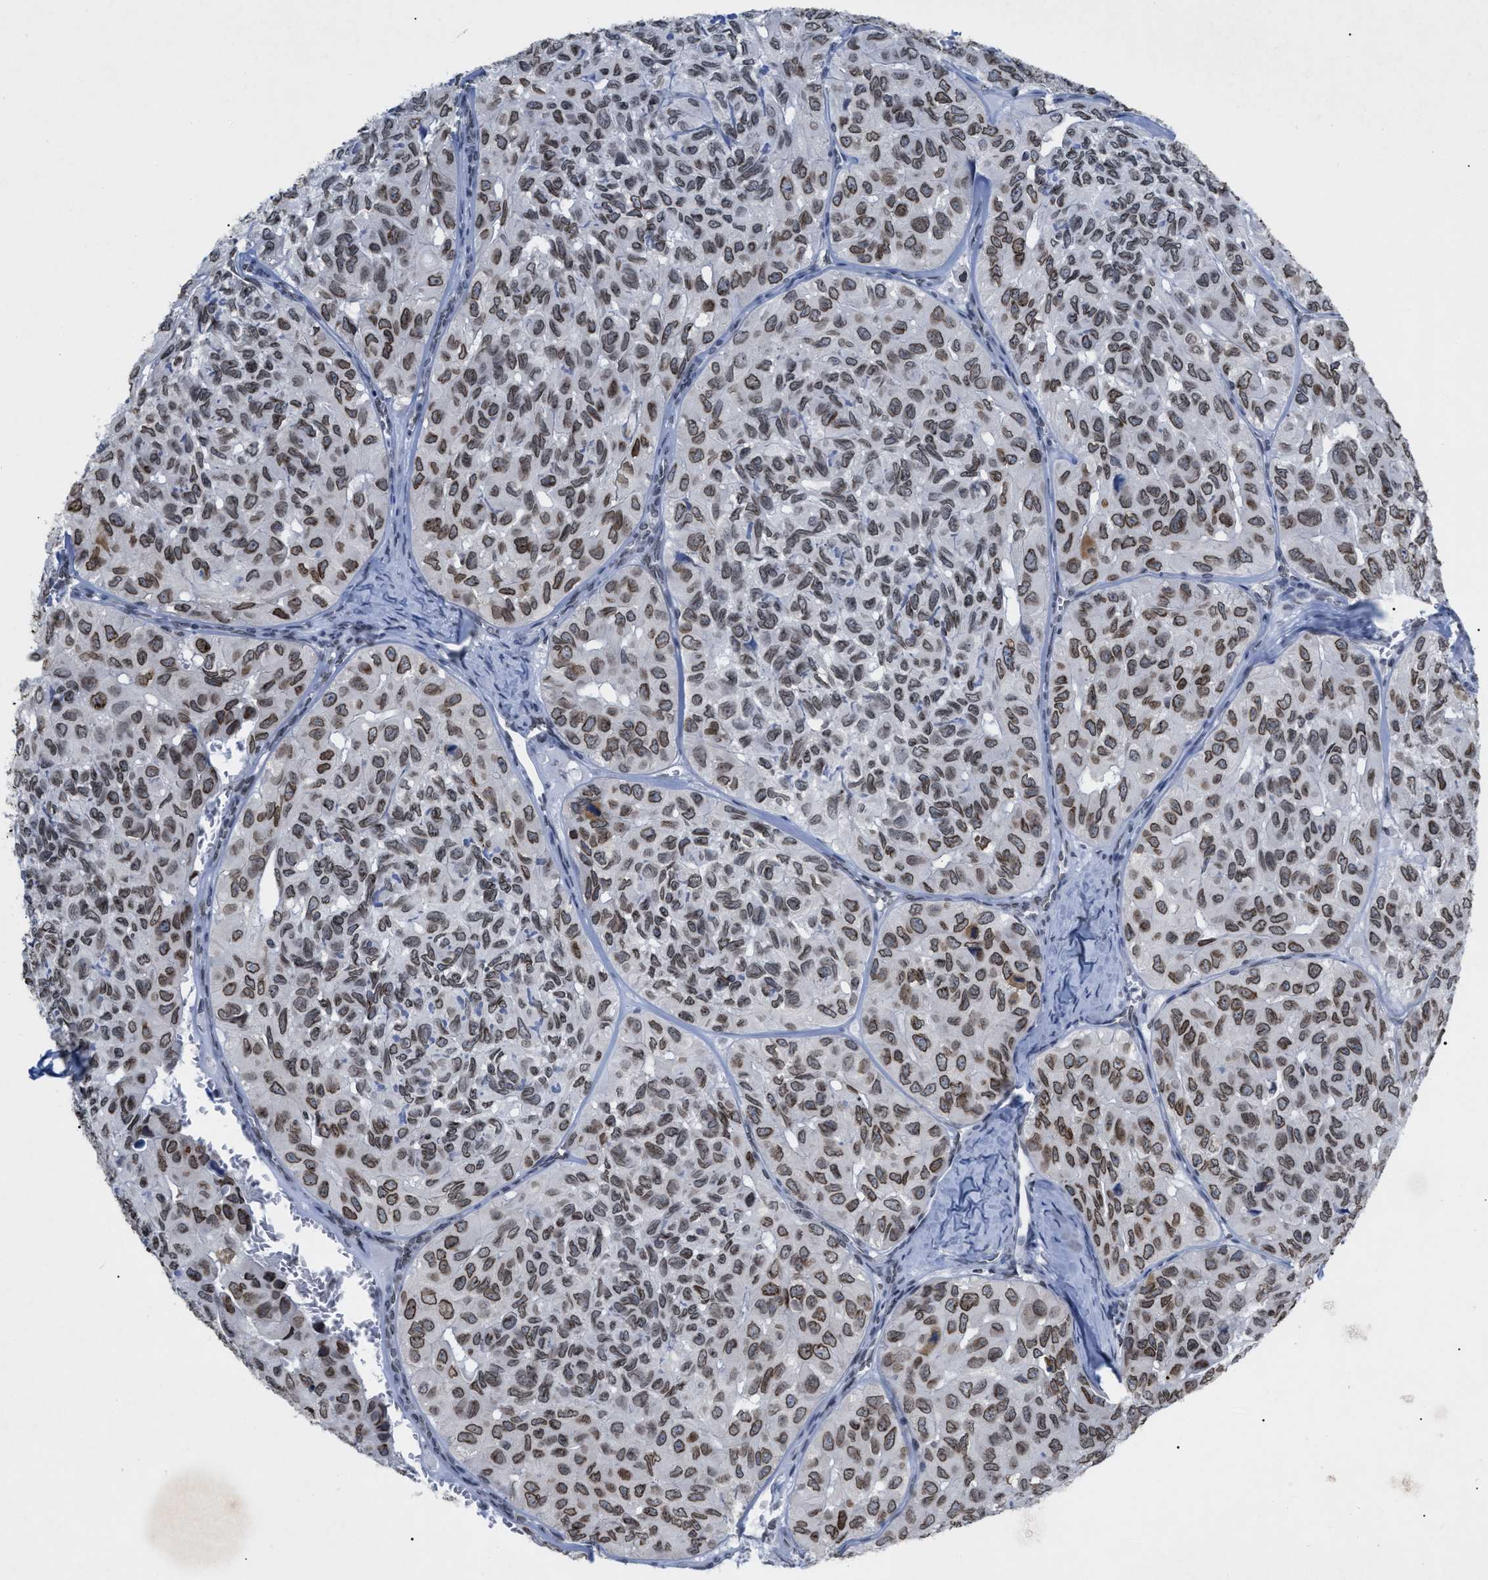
{"staining": {"intensity": "moderate", "quantity": ">75%", "location": "cytoplasmic/membranous,nuclear"}, "tissue": "head and neck cancer", "cell_type": "Tumor cells", "image_type": "cancer", "snomed": [{"axis": "morphology", "description": "Adenocarcinoma, NOS"}, {"axis": "topography", "description": "Salivary gland, NOS"}, {"axis": "topography", "description": "Head-Neck"}], "caption": "A photomicrograph of head and neck adenocarcinoma stained for a protein displays moderate cytoplasmic/membranous and nuclear brown staining in tumor cells.", "gene": "TPR", "patient": {"sex": "female", "age": 76}}